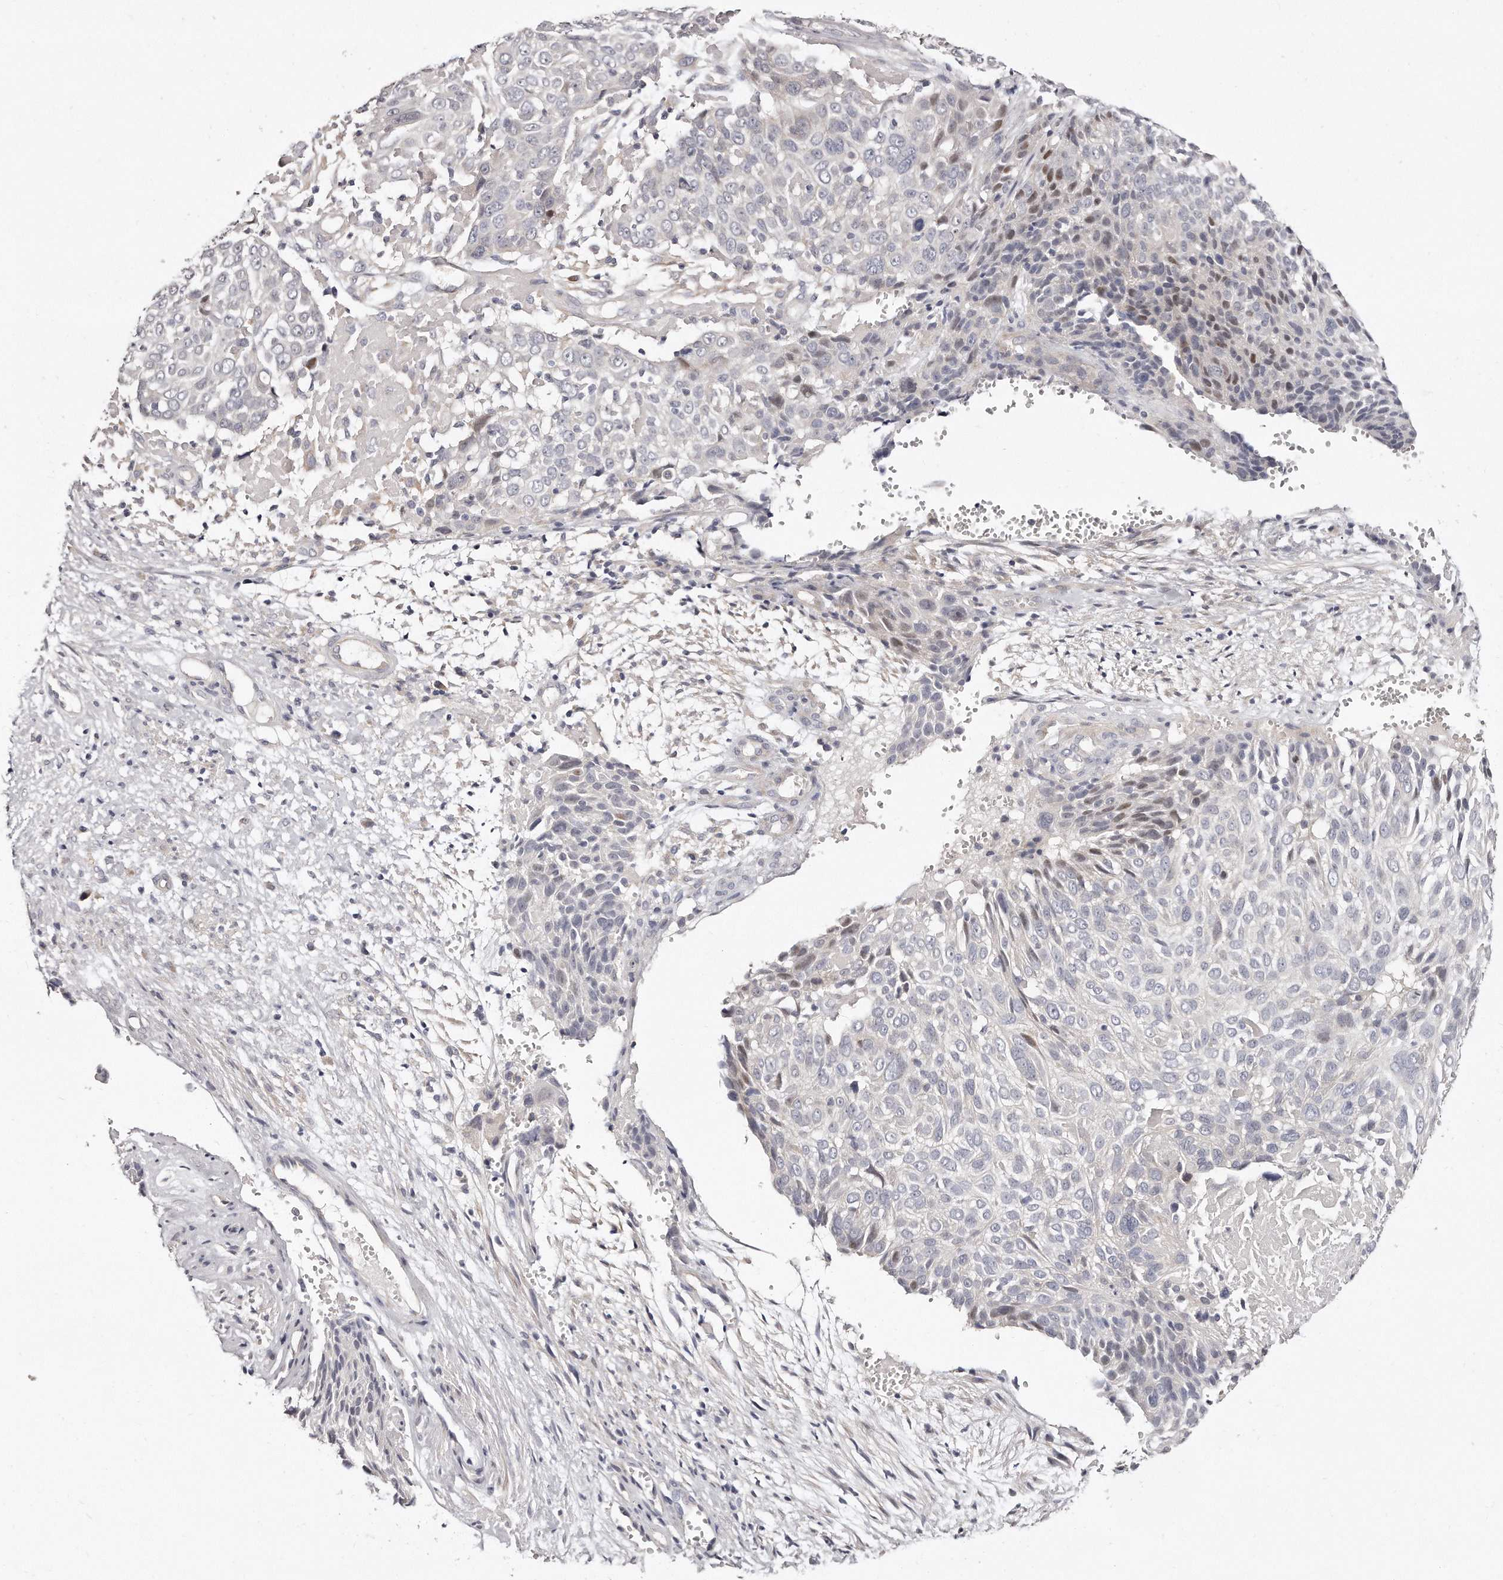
{"staining": {"intensity": "negative", "quantity": "none", "location": "none"}, "tissue": "cervical cancer", "cell_type": "Tumor cells", "image_type": "cancer", "snomed": [{"axis": "morphology", "description": "Squamous cell carcinoma, NOS"}, {"axis": "topography", "description": "Cervix"}], "caption": "A histopathology image of human cervical squamous cell carcinoma is negative for staining in tumor cells.", "gene": "TTLL4", "patient": {"sex": "female", "age": 74}}